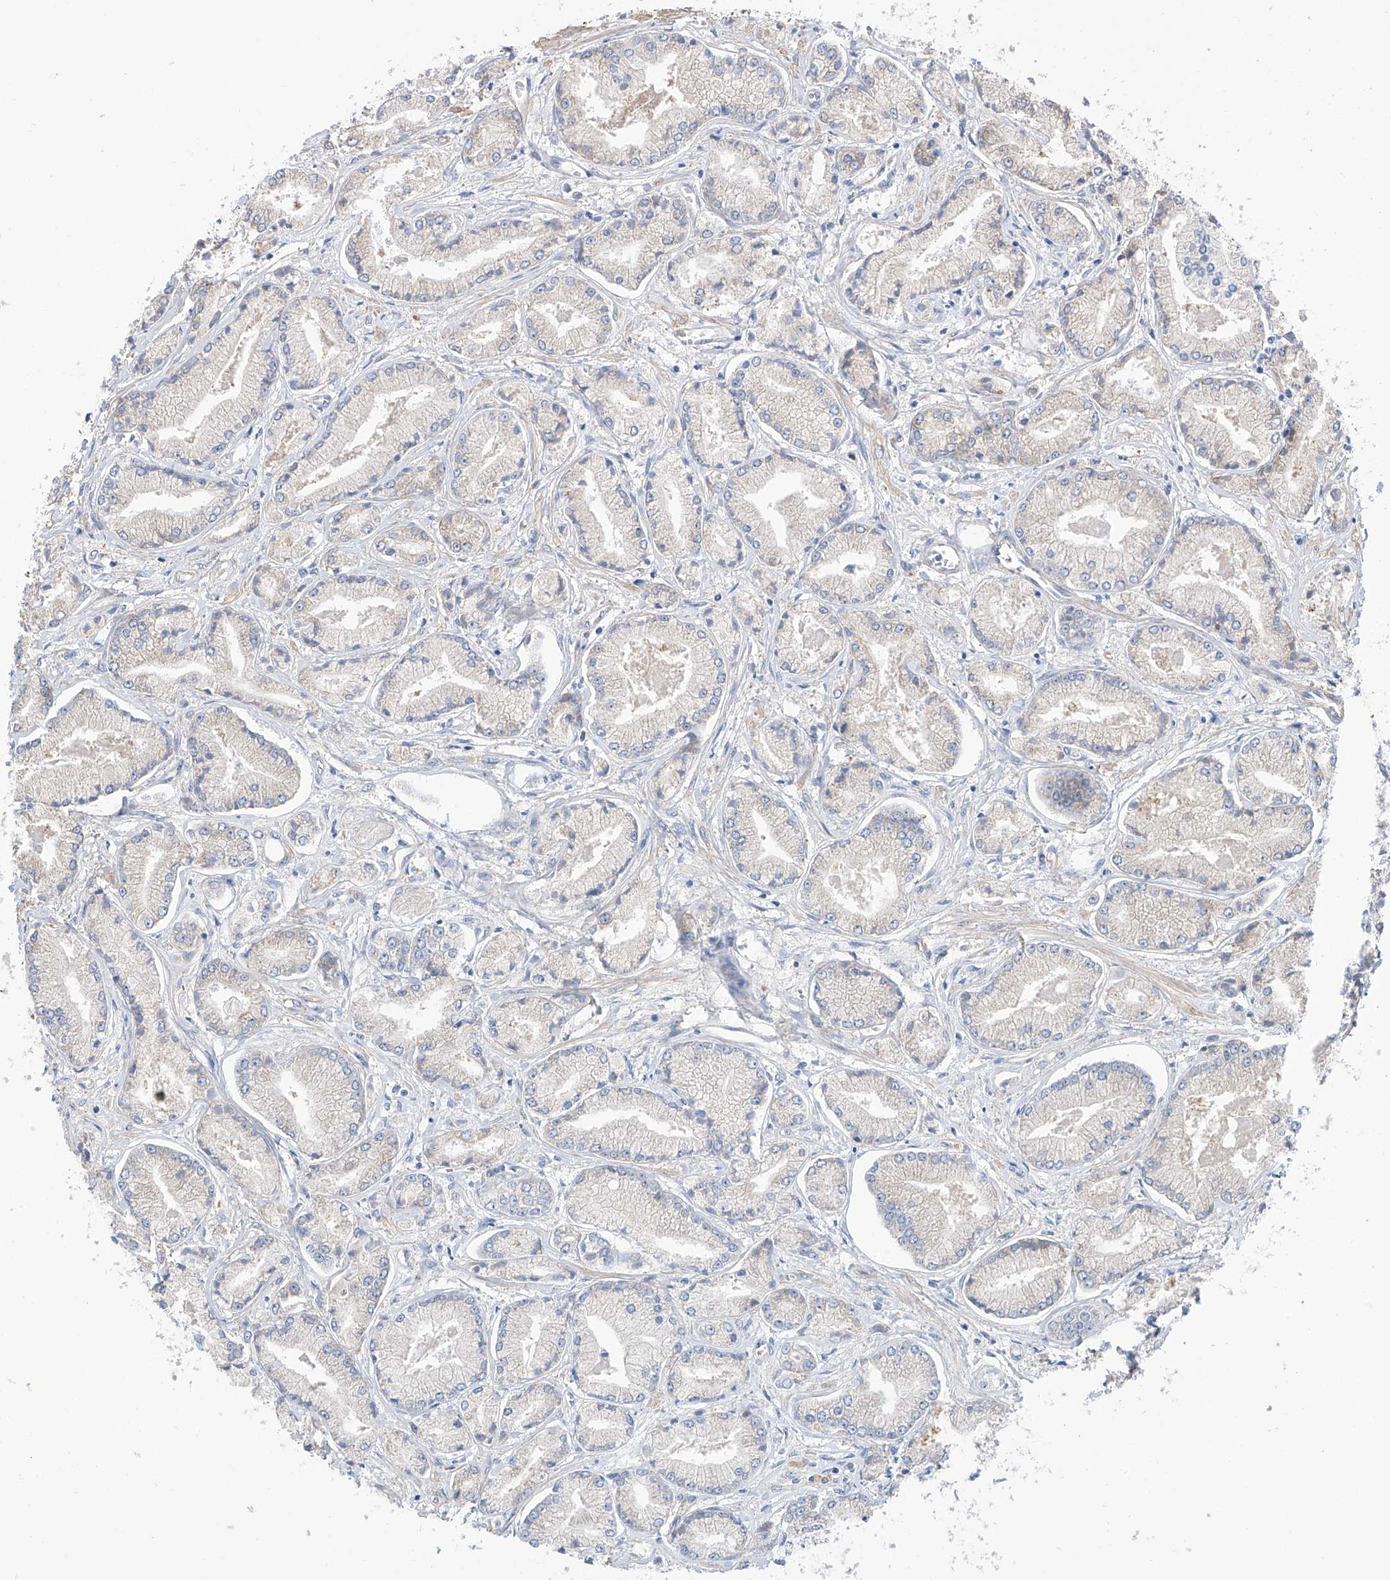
{"staining": {"intensity": "negative", "quantity": "none", "location": "none"}, "tissue": "prostate cancer", "cell_type": "Tumor cells", "image_type": "cancer", "snomed": [{"axis": "morphology", "description": "Adenocarcinoma, Low grade"}, {"axis": "topography", "description": "Prostate"}], "caption": "The image reveals no staining of tumor cells in prostate cancer (low-grade adenocarcinoma).", "gene": "REC8", "patient": {"sex": "male", "age": 60}}